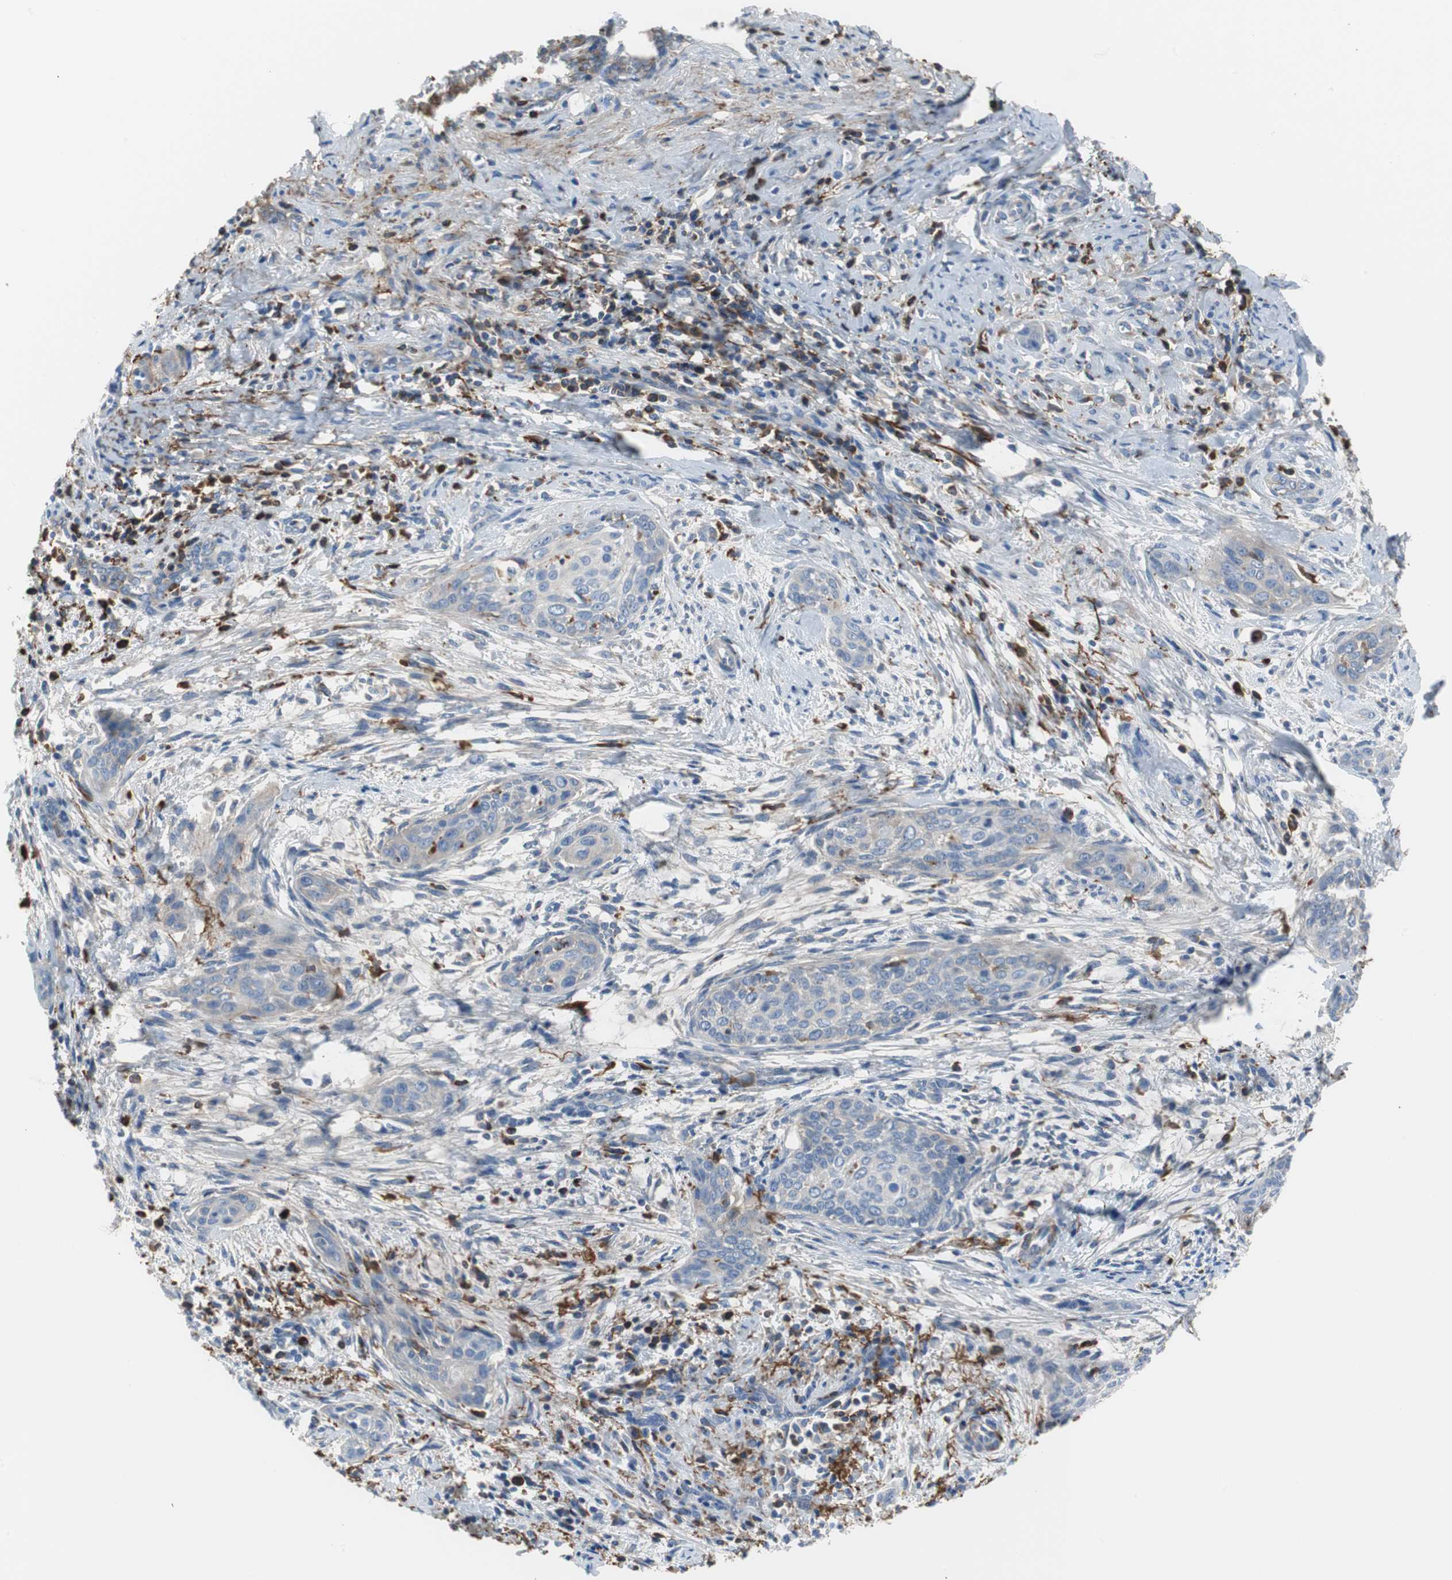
{"staining": {"intensity": "weak", "quantity": ">75%", "location": "cytoplasmic/membranous"}, "tissue": "cervical cancer", "cell_type": "Tumor cells", "image_type": "cancer", "snomed": [{"axis": "morphology", "description": "Squamous cell carcinoma, NOS"}, {"axis": "topography", "description": "Cervix"}], "caption": "DAB (3,3'-diaminobenzidine) immunohistochemical staining of human squamous cell carcinoma (cervical) reveals weak cytoplasmic/membranous protein positivity in about >75% of tumor cells. The protein is shown in brown color, while the nuclei are stained blue.", "gene": "APCS", "patient": {"sex": "female", "age": 33}}